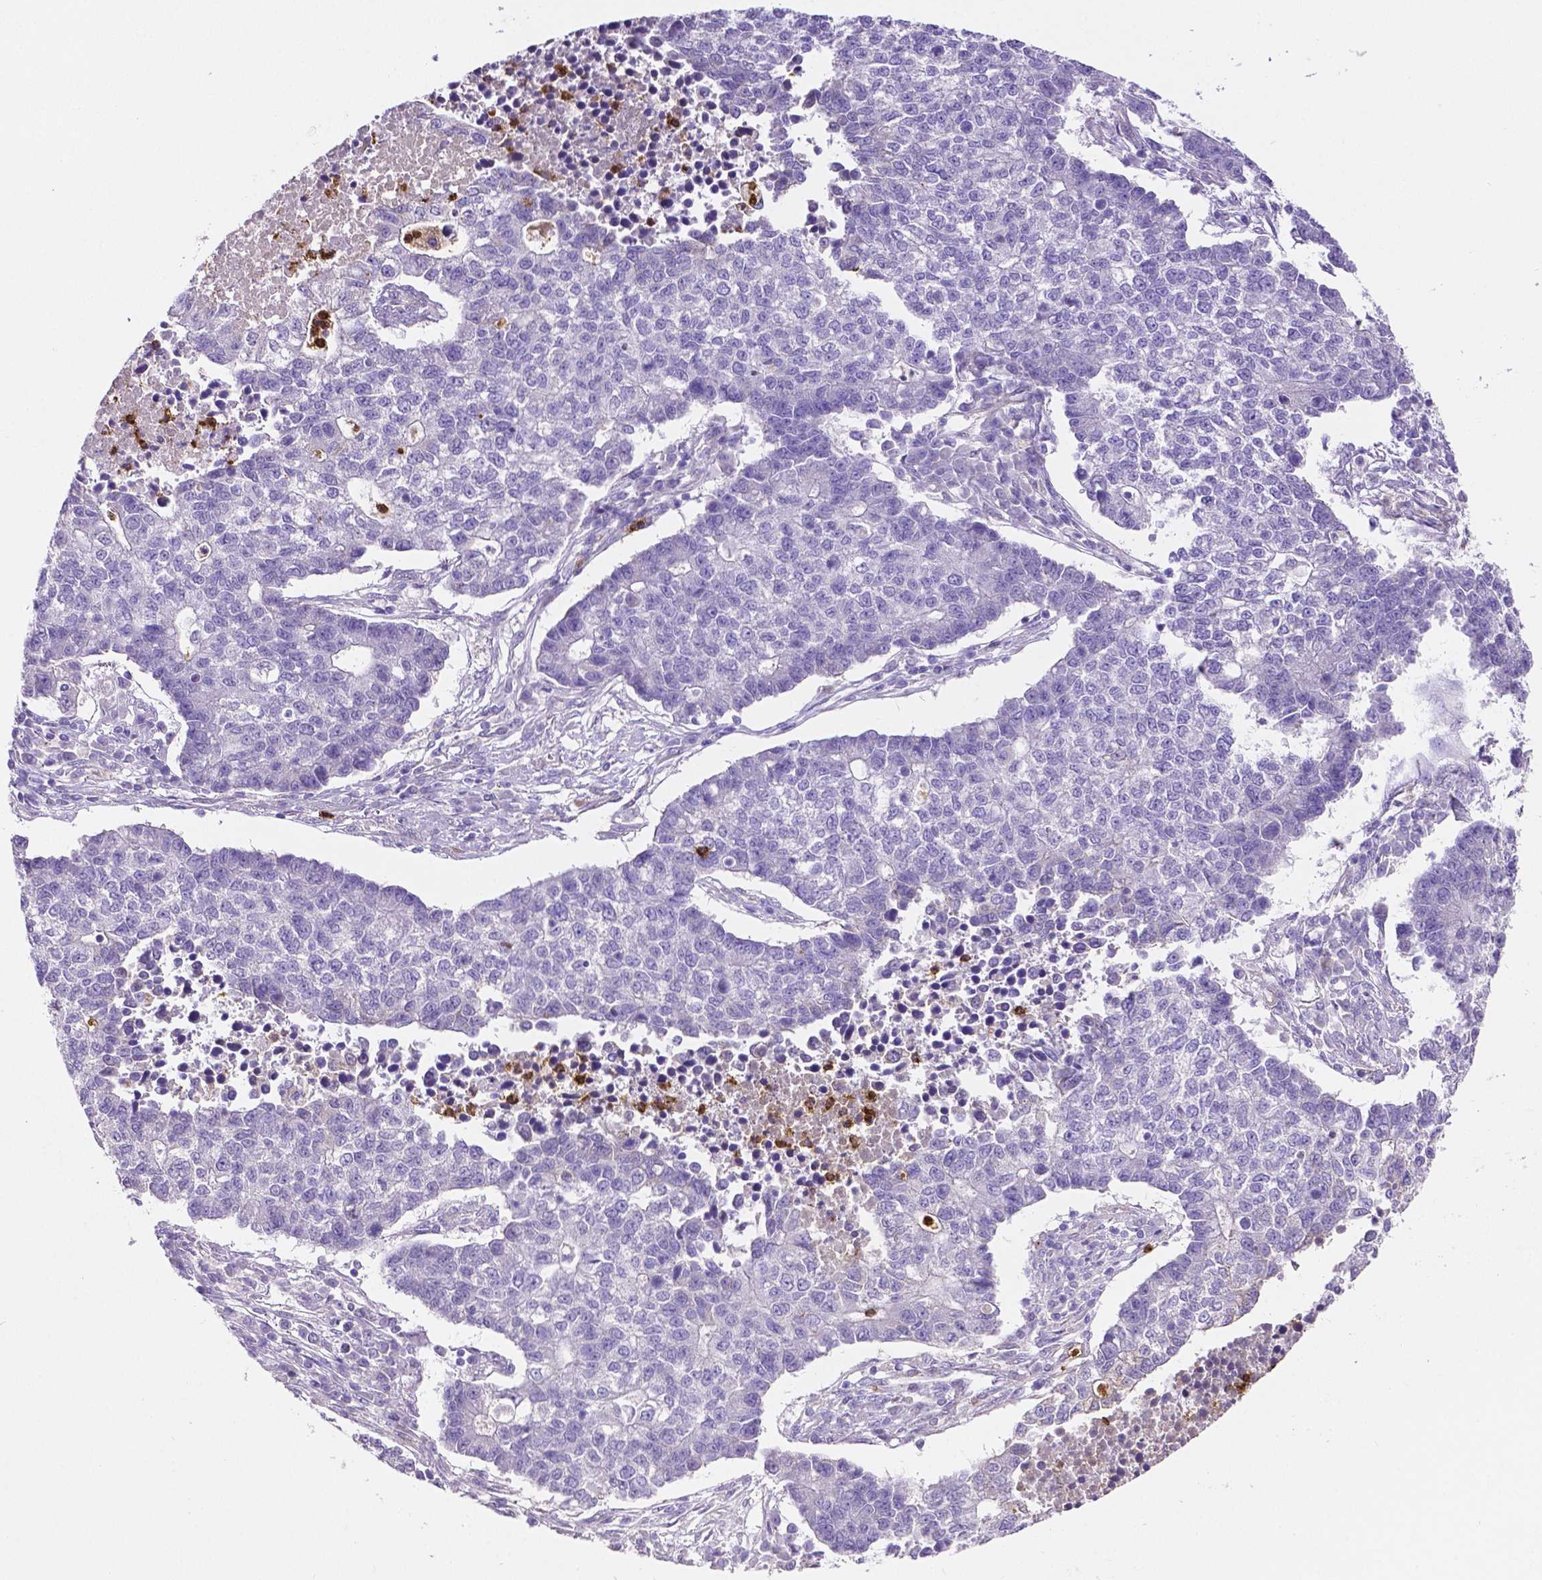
{"staining": {"intensity": "negative", "quantity": "none", "location": "none"}, "tissue": "lung cancer", "cell_type": "Tumor cells", "image_type": "cancer", "snomed": [{"axis": "morphology", "description": "Adenocarcinoma, NOS"}, {"axis": "topography", "description": "Lung"}], "caption": "The micrograph displays no significant staining in tumor cells of lung cancer.", "gene": "MMP9", "patient": {"sex": "male", "age": 57}}